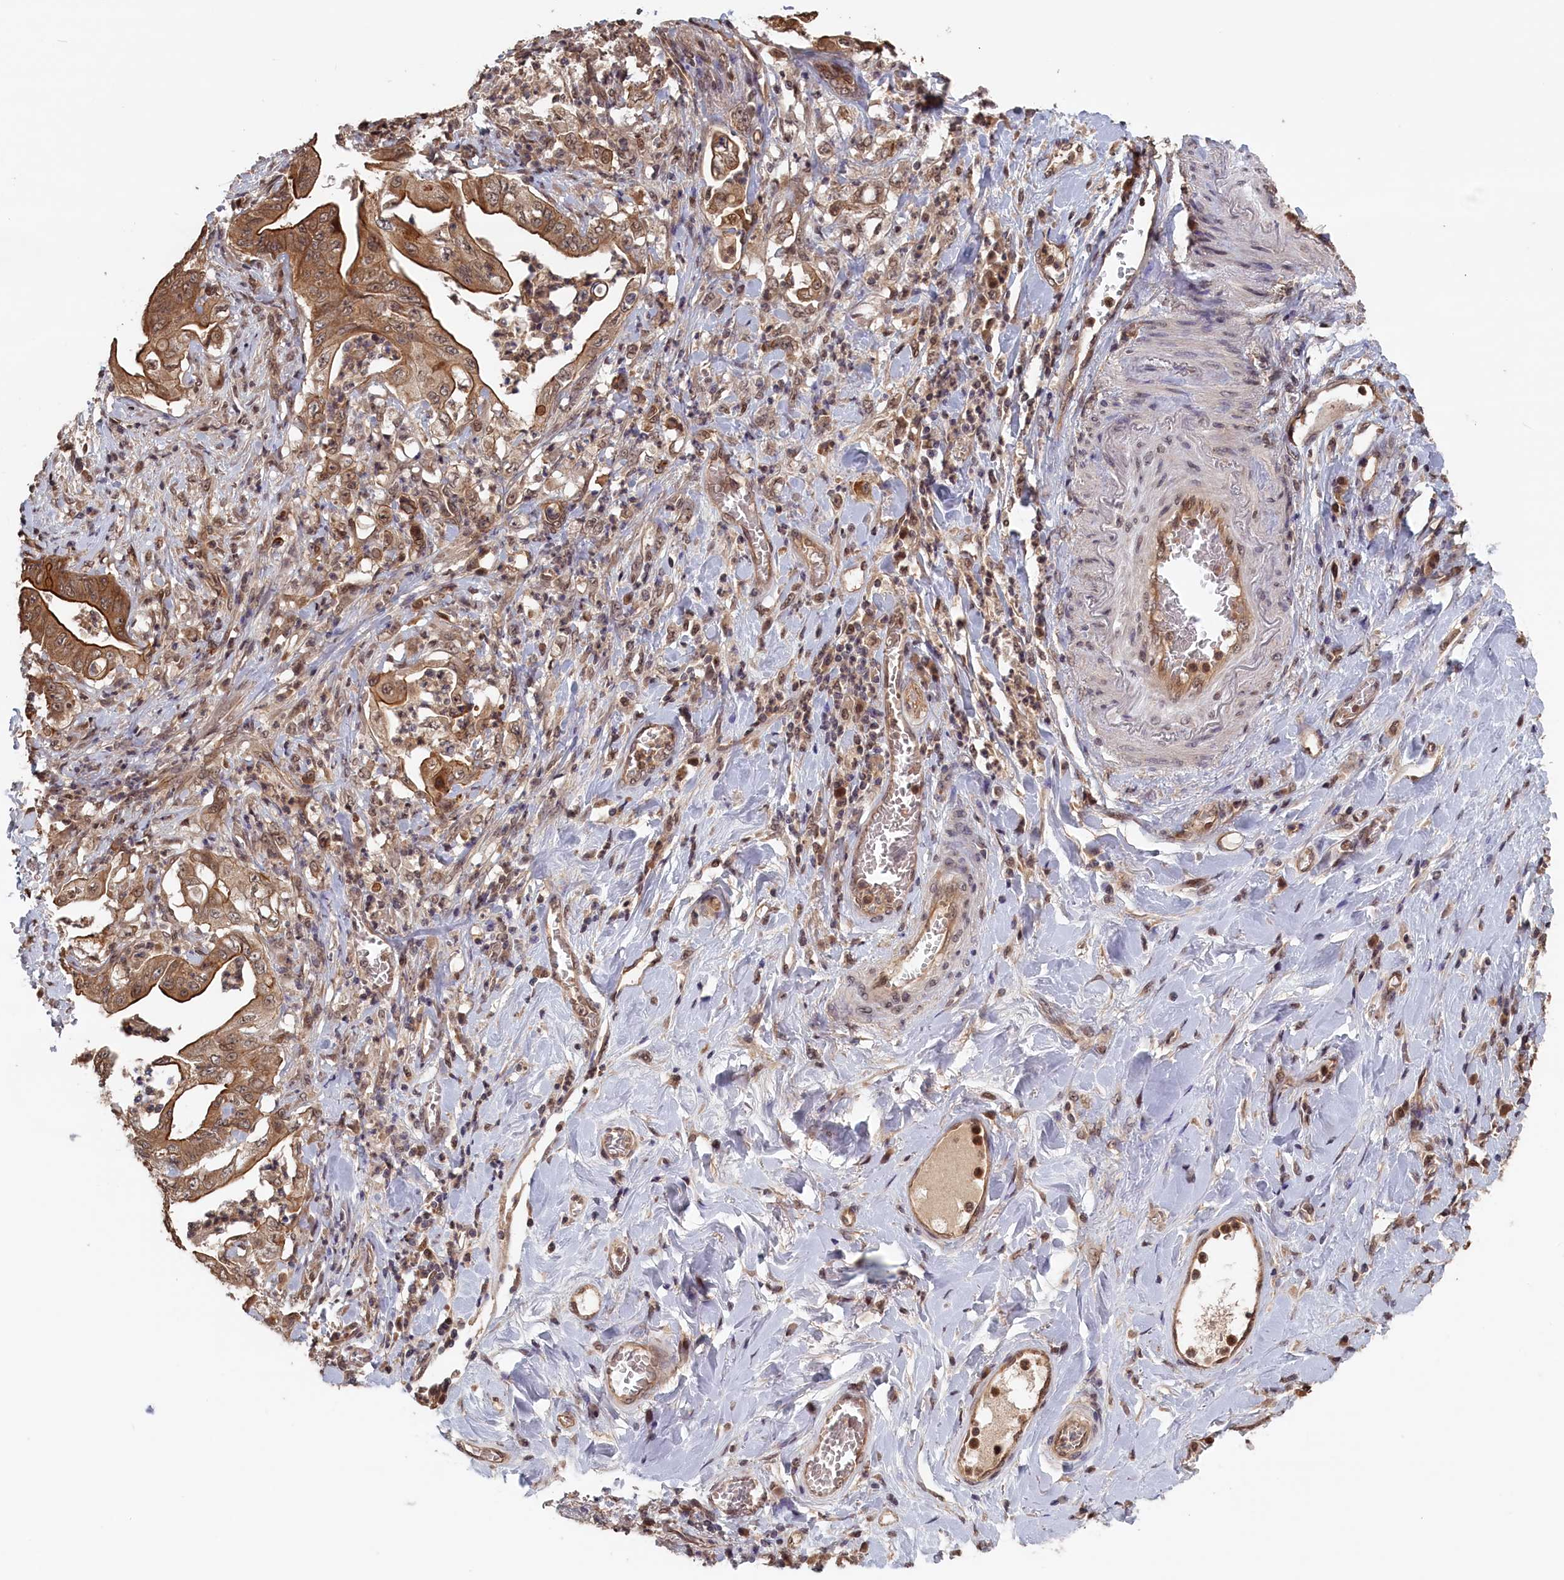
{"staining": {"intensity": "moderate", "quantity": ">75%", "location": "cytoplasmic/membranous"}, "tissue": "stomach cancer", "cell_type": "Tumor cells", "image_type": "cancer", "snomed": [{"axis": "morphology", "description": "Adenocarcinoma, NOS"}, {"axis": "topography", "description": "Stomach"}], "caption": "The immunohistochemical stain shows moderate cytoplasmic/membranous positivity in tumor cells of adenocarcinoma (stomach) tissue.", "gene": "PLP2", "patient": {"sex": "female", "age": 73}}